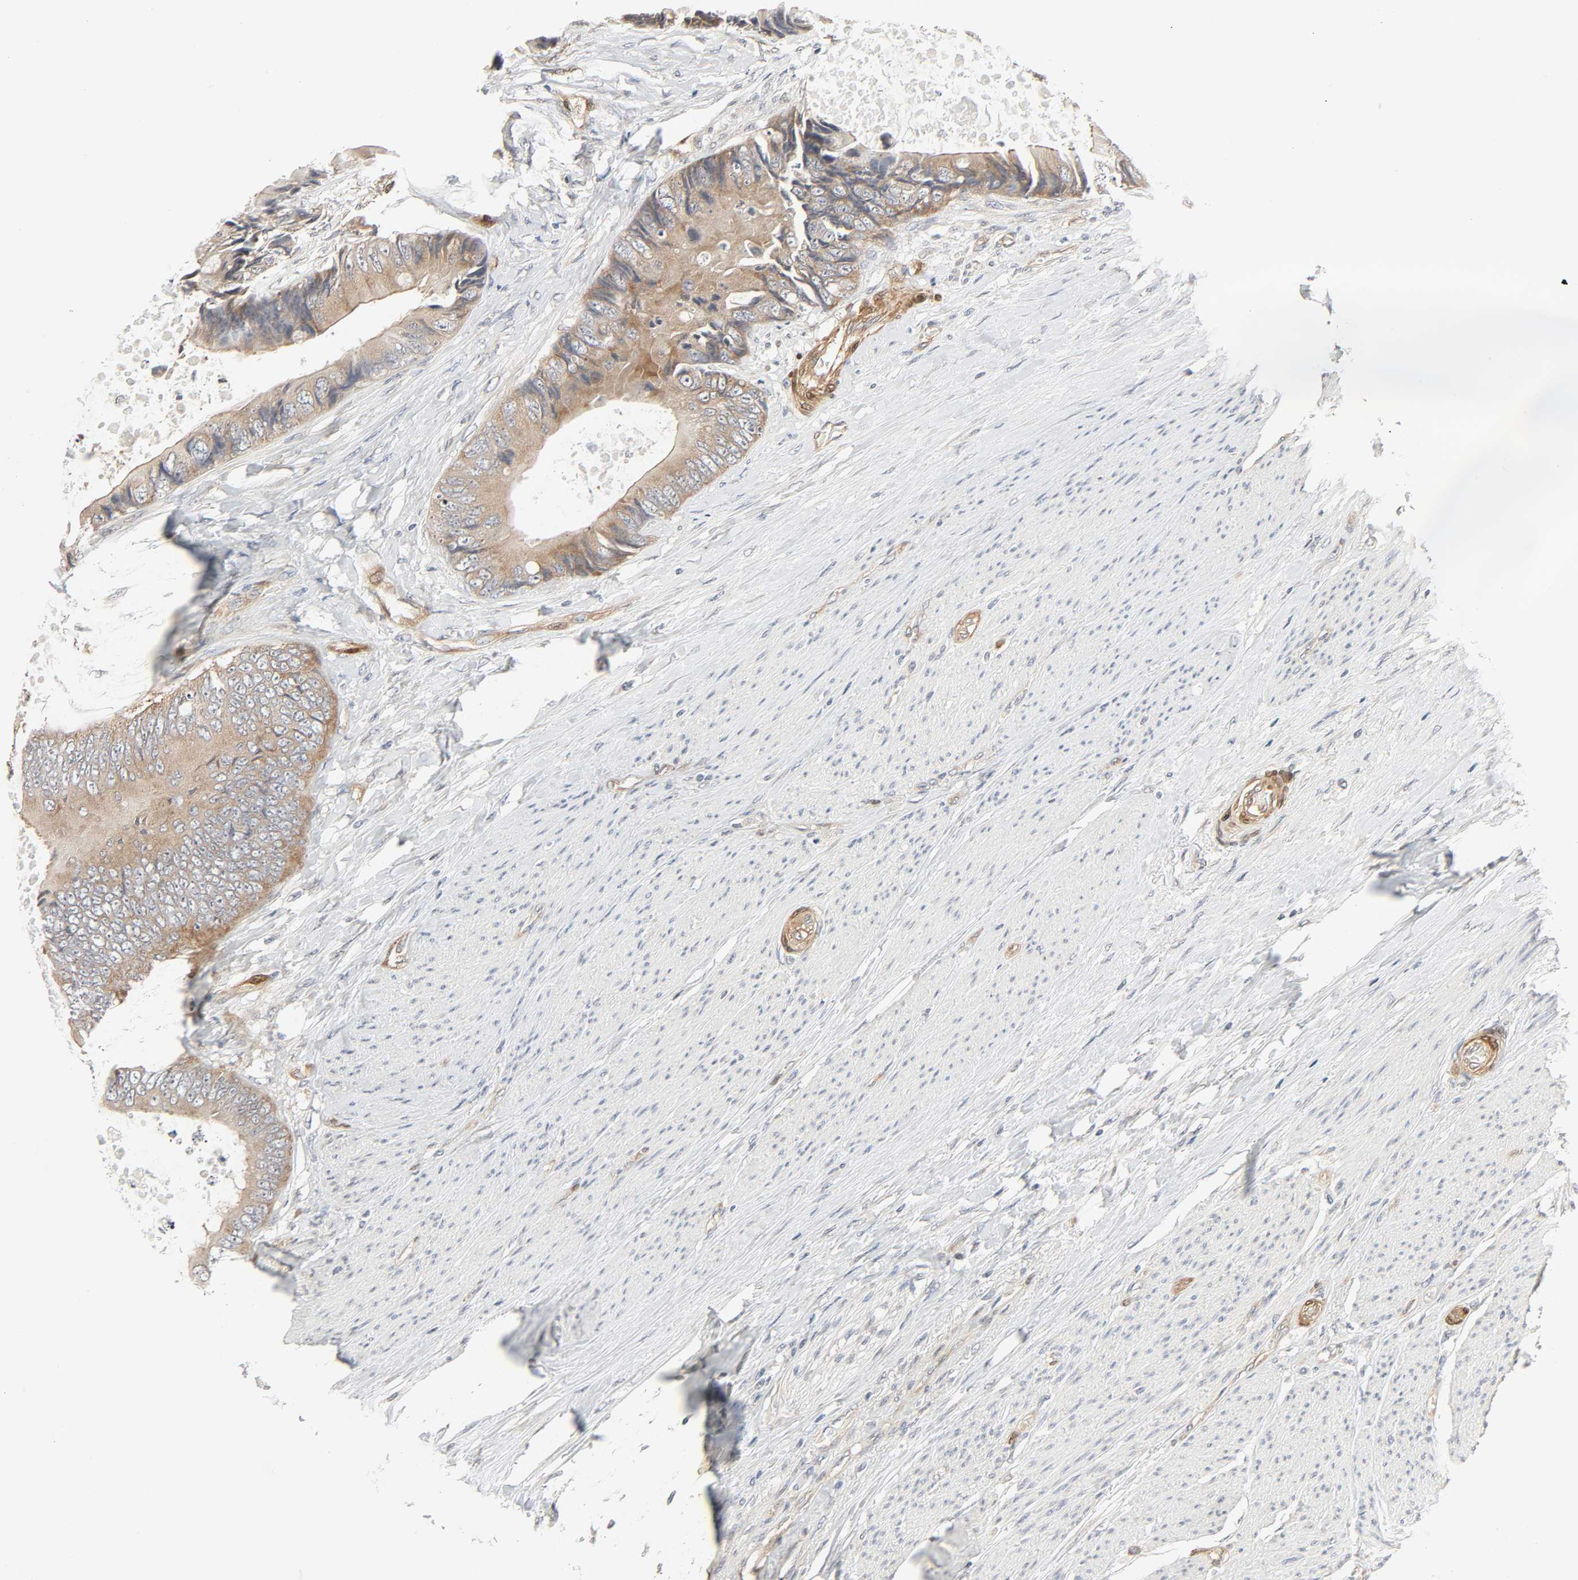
{"staining": {"intensity": "weak", "quantity": ">75%", "location": "cytoplasmic/membranous"}, "tissue": "colorectal cancer", "cell_type": "Tumor cells", "image_type": "cancer", "snomed": [{"axis": "morphology", "description": "Adenocarcinoma, NOS"}, {"axis": "topography", "description": "Rectum"}], "caption": "A high-resolution micrograph shows IHC staining of colorectal cancer, which displays weak cytoplasmic/membranous expression in approximately >75% of tumor cells. The staining is performed using DAB brown chromogen to label protein expression. The nuclei are counter-stained blue using hematoxylin.", "gene": "PTK2", "patient": {"sex": "female", "age": 77}}